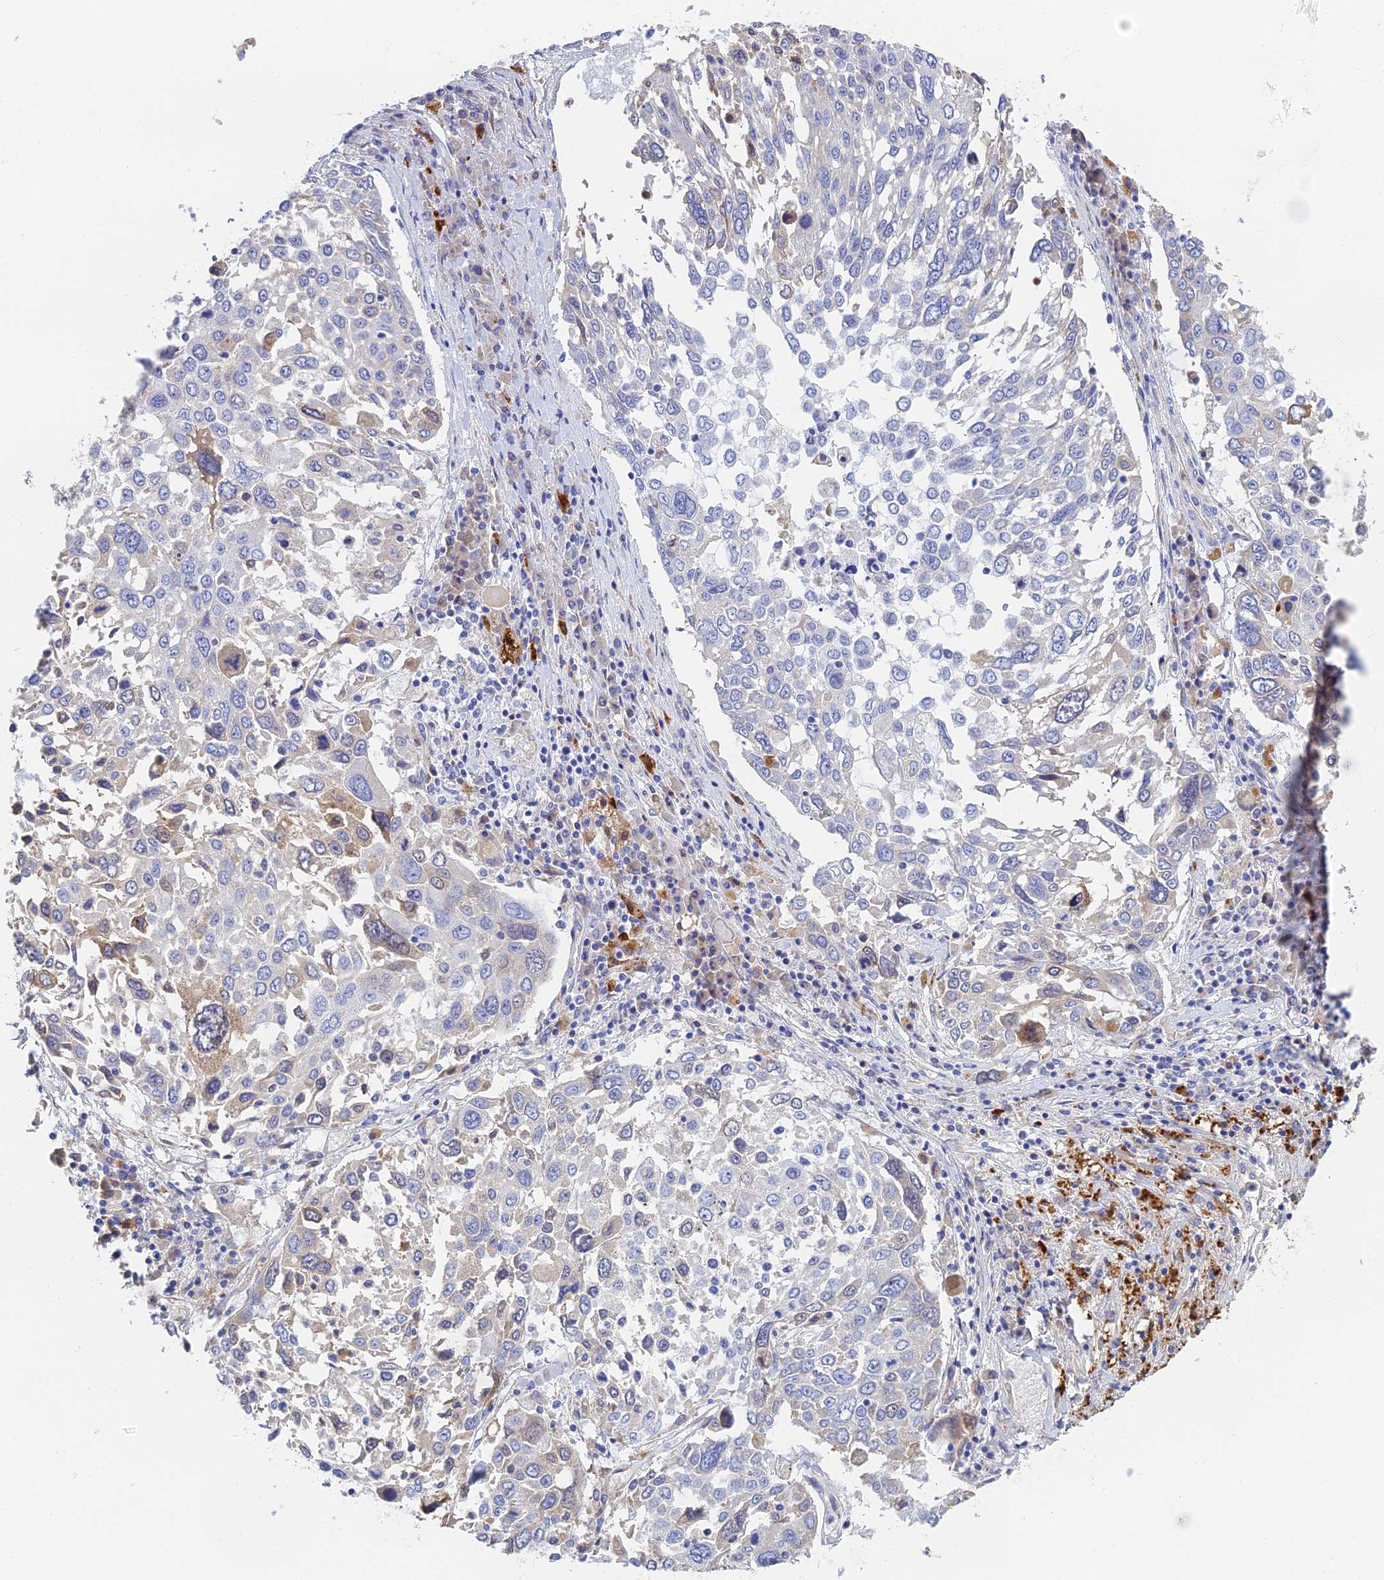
{"staining": {"intensity": "weak", "quantity": "<25%", "location": "cytoplasmic/membranous"}, "tissue": "lung cancer", "cell_type": "Tumor cells", "image_type": "cancer", "snomed": [{"axis": "morphology", "description": "Squamous cell carcinoma, NOS"}, {"axis": "topography", "description": "Lung"}], "caption": "Protein analysis of lung squamous cell carcinoma displays no significant positivity in tumor cells.", "gene": "RPGRIP1L", "patient": {"sex": "male", "age": 65}}